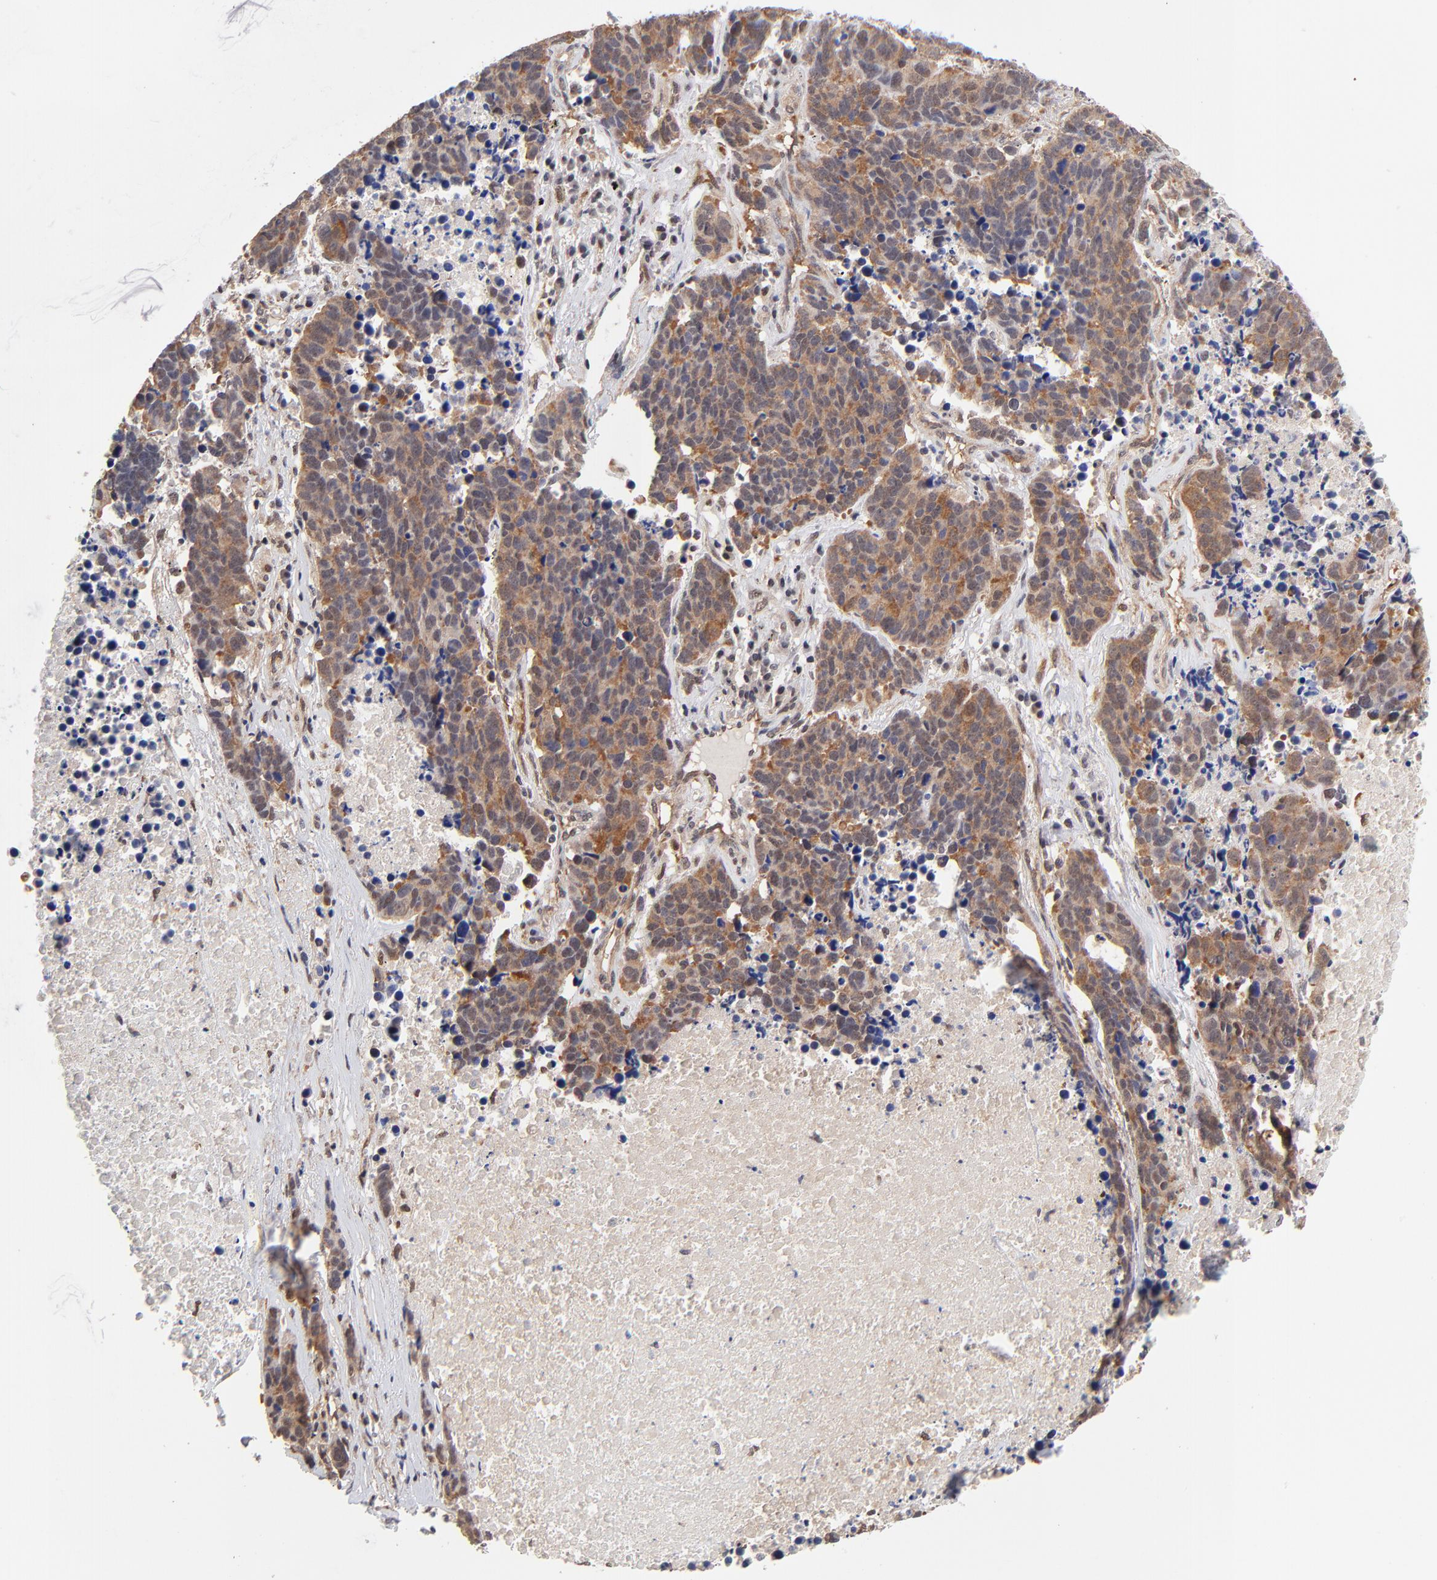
{"staining": {"intensity": "moderate", "quantity": ">75%", "location": "cytoplasmic/membranous"}, "tissue": "lung cancer", "cell_type": "Tumor cells", "image_type": "cancer", "snomed": [{"axis": "morphology", "description": "Carcinoid, malignant, NOS"}, {"axis": "topography", "description": "Lung"}], "caption": "Brown immunohistochemical staining in human lung cancer reveals moderate cytoplasmic/membranous positivity in approximately >75% of tumor cells.", "gene": "PSMC4", "patient": {"sex": "male", "age": 60}}